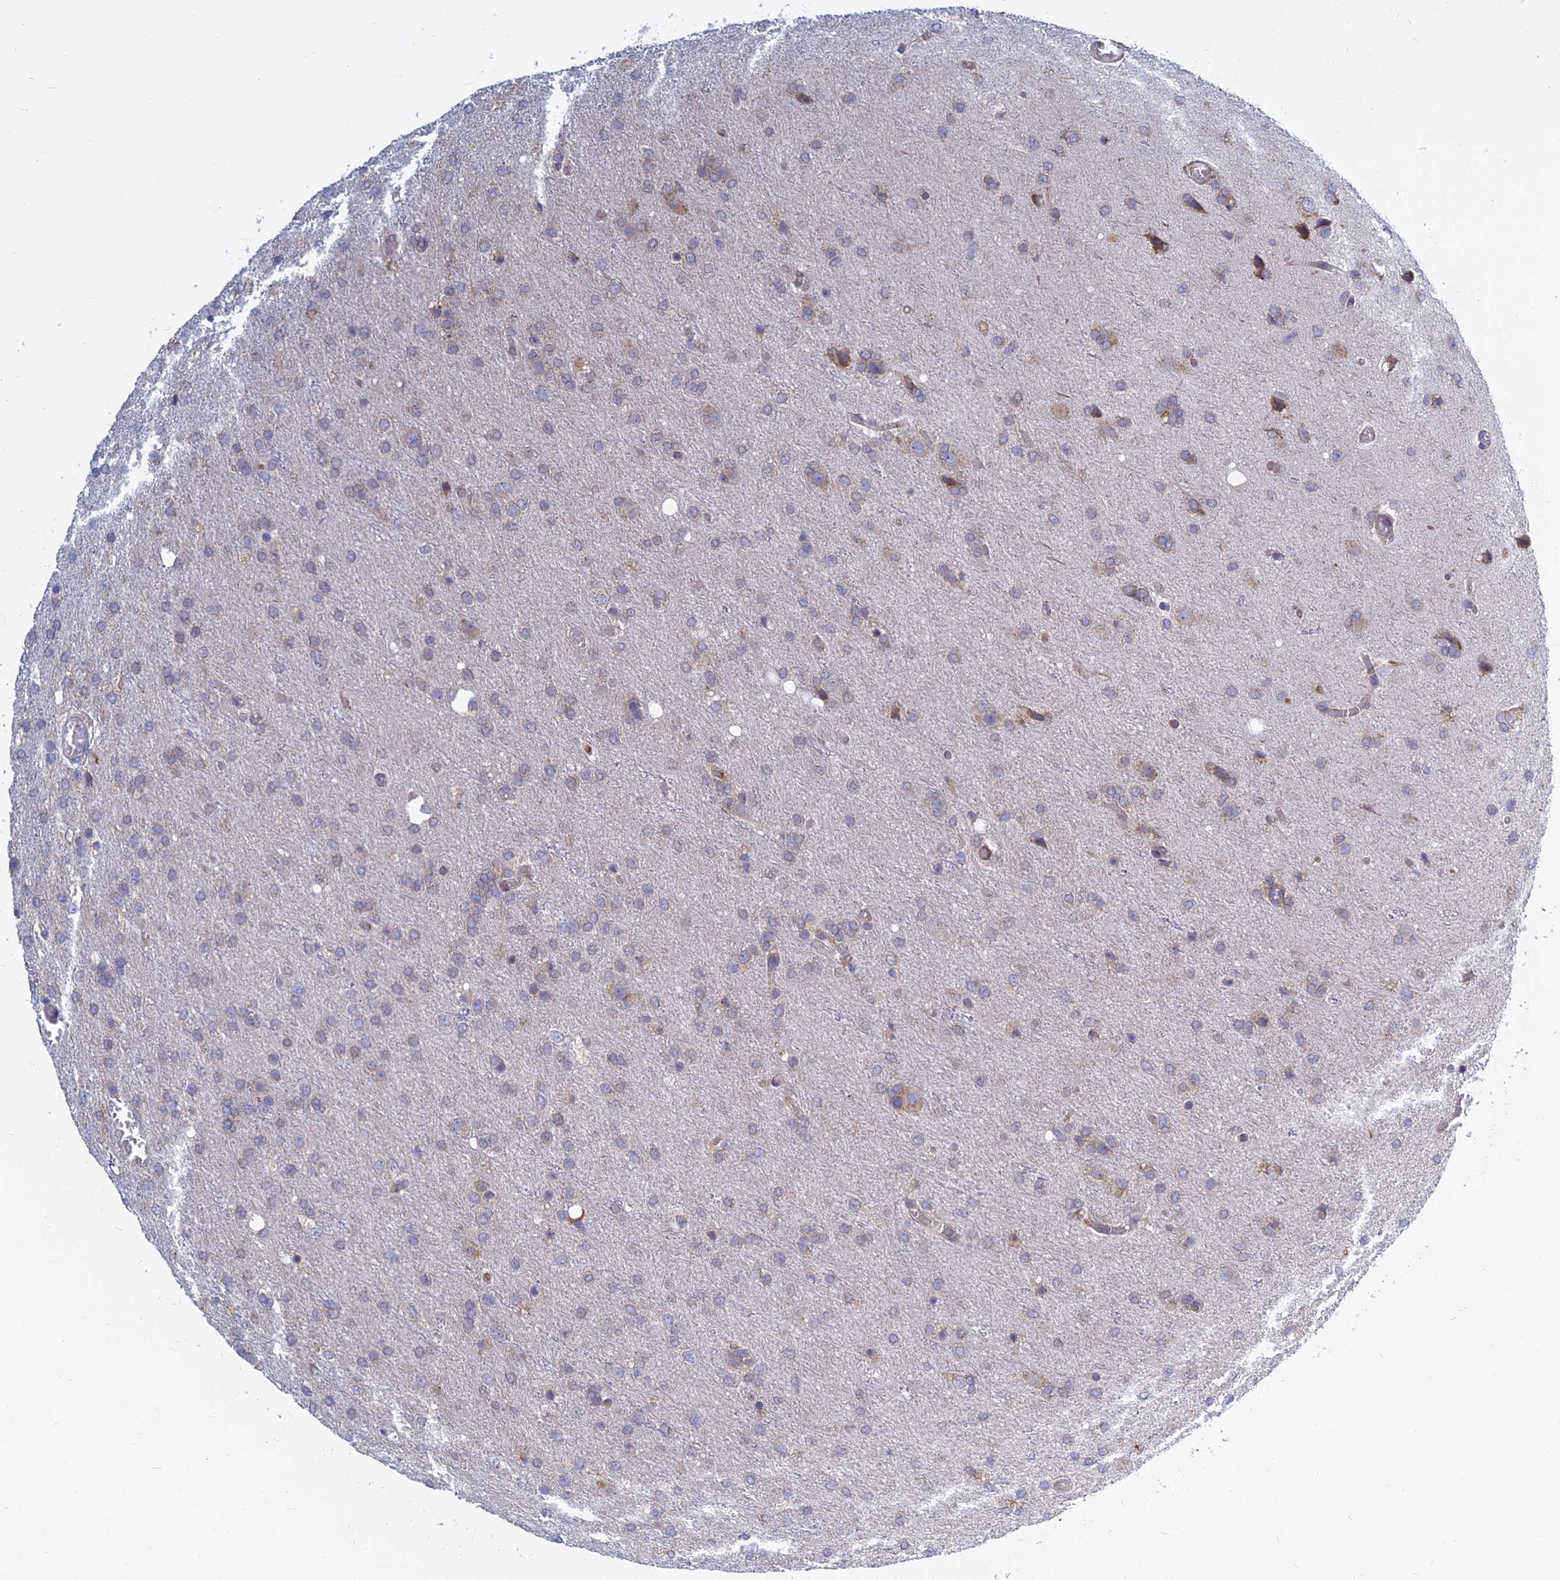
{"staining": {"intensity": "moderate", "quantity": "25%-75%", "location": "cytoplasmic/membranous"}, "tissue": "glioma", "cell_type": "Tumor cells", "image_type": "cancer", "snomed": [{"axis": "morphology", "description": "Glioma, malignant, High grade"}, {"axis": "topography", "description": "Brain"}], "caption": "Immunohistochemistry (DAB) staining of glioma displays moderate cytoplasmic/membranous protein staining in about 25%-75% of tumor cells. (DAB IHC with brightfield microscopy, high magnification).", "gene": "KIAA1143", "patient": {"sex": "female", "age": 74}}